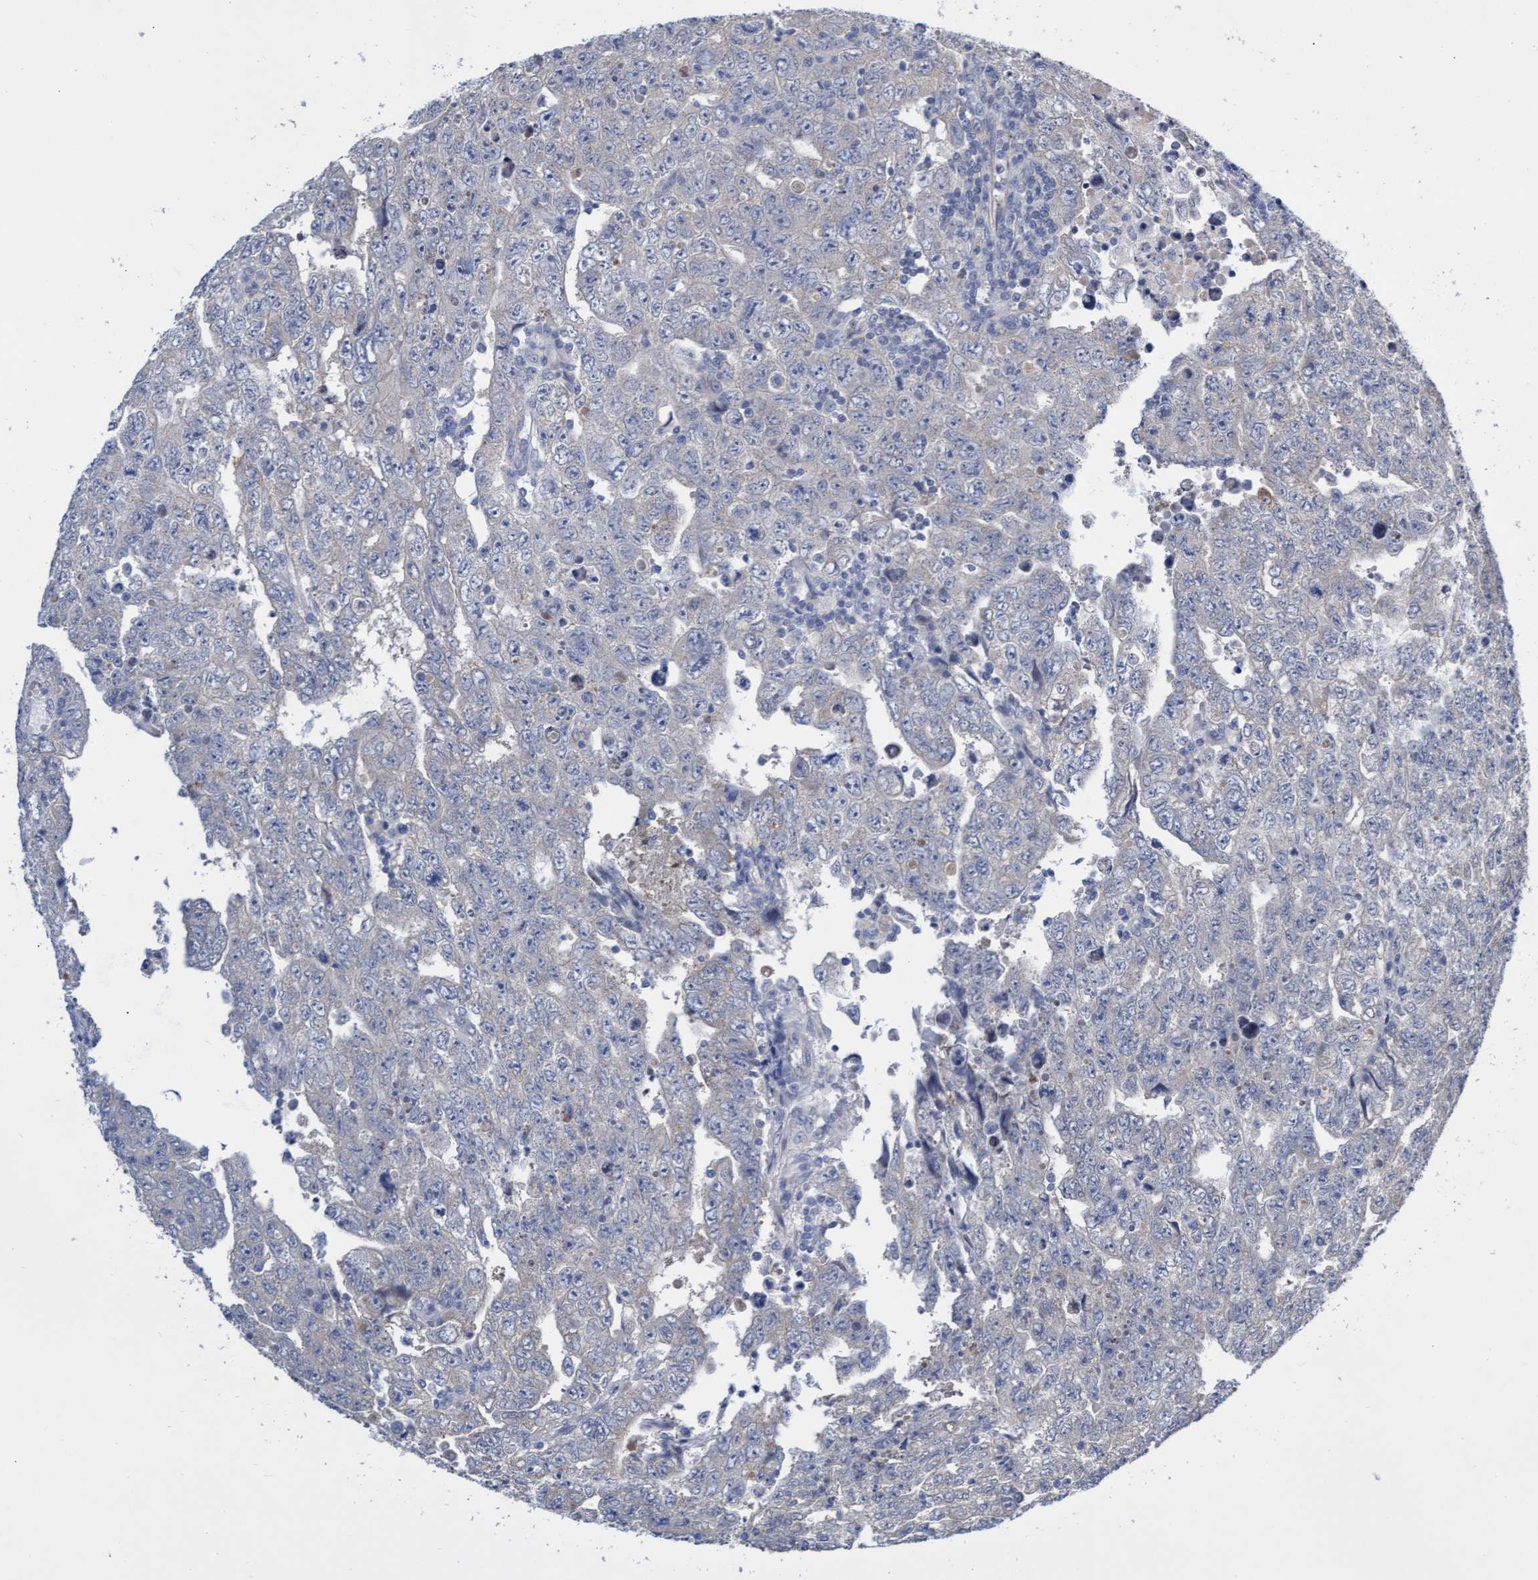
{"staining": {"intensity": "negative", "quantity": "none", "location": "none"}, "tissue": "testis cancer", "cell_type": "Tumor cells", "image_type": "cancer", "snomed": [{"axis": "morphology", "description": "Carcinoma, Embryonal, NOS"}, {"axis": "topography", "description": "Testis"}], "caption": "The IHC photomicrograph has no significant expression in tumor cells of testis embryonal carcinoma tissue.", "gene": "ABCF2", "patient": {"sex": "male", "age": 28}}